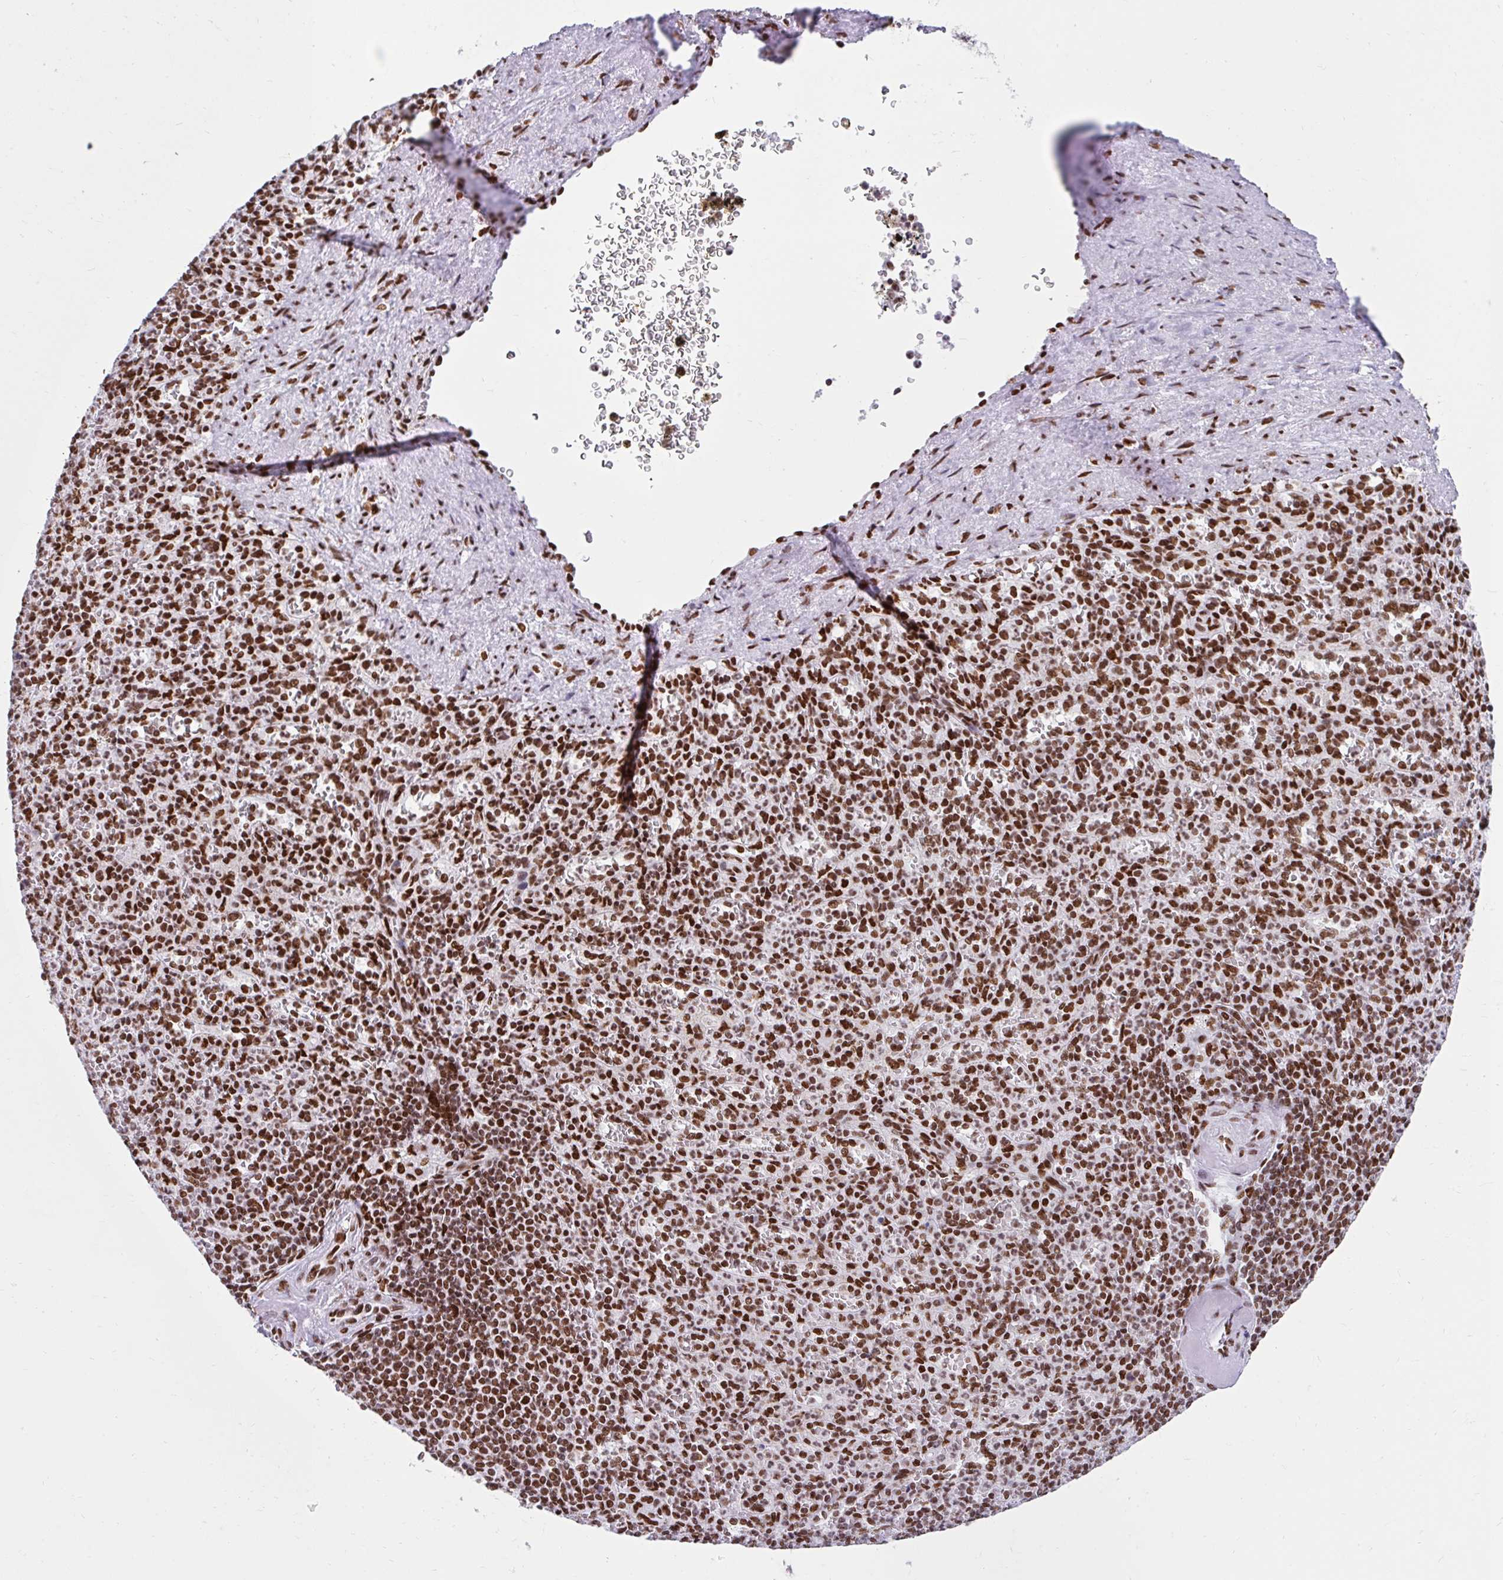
{"staining": {"intensity": "strong", "quantity": ">75%", "location": "nuclear"}, "tissue": "spleen", "cell_type": "Cells in red pulp", "image_type": "normal", "snomed": [{"axis": "morphology", "description": "Normal tissue, NOS"}, {"axis": "topography", "description": "Spleen"}], "caption": "Immunohistochemistry (IHC) photomicrograph of benign spleen stained for a protein (brown), which exhibits high levels of strong nuclear staining in approximately >75% of cells in red pulp.", "gene": "KHDRBS1", "patient": {"sex": "female", "age": 74}}